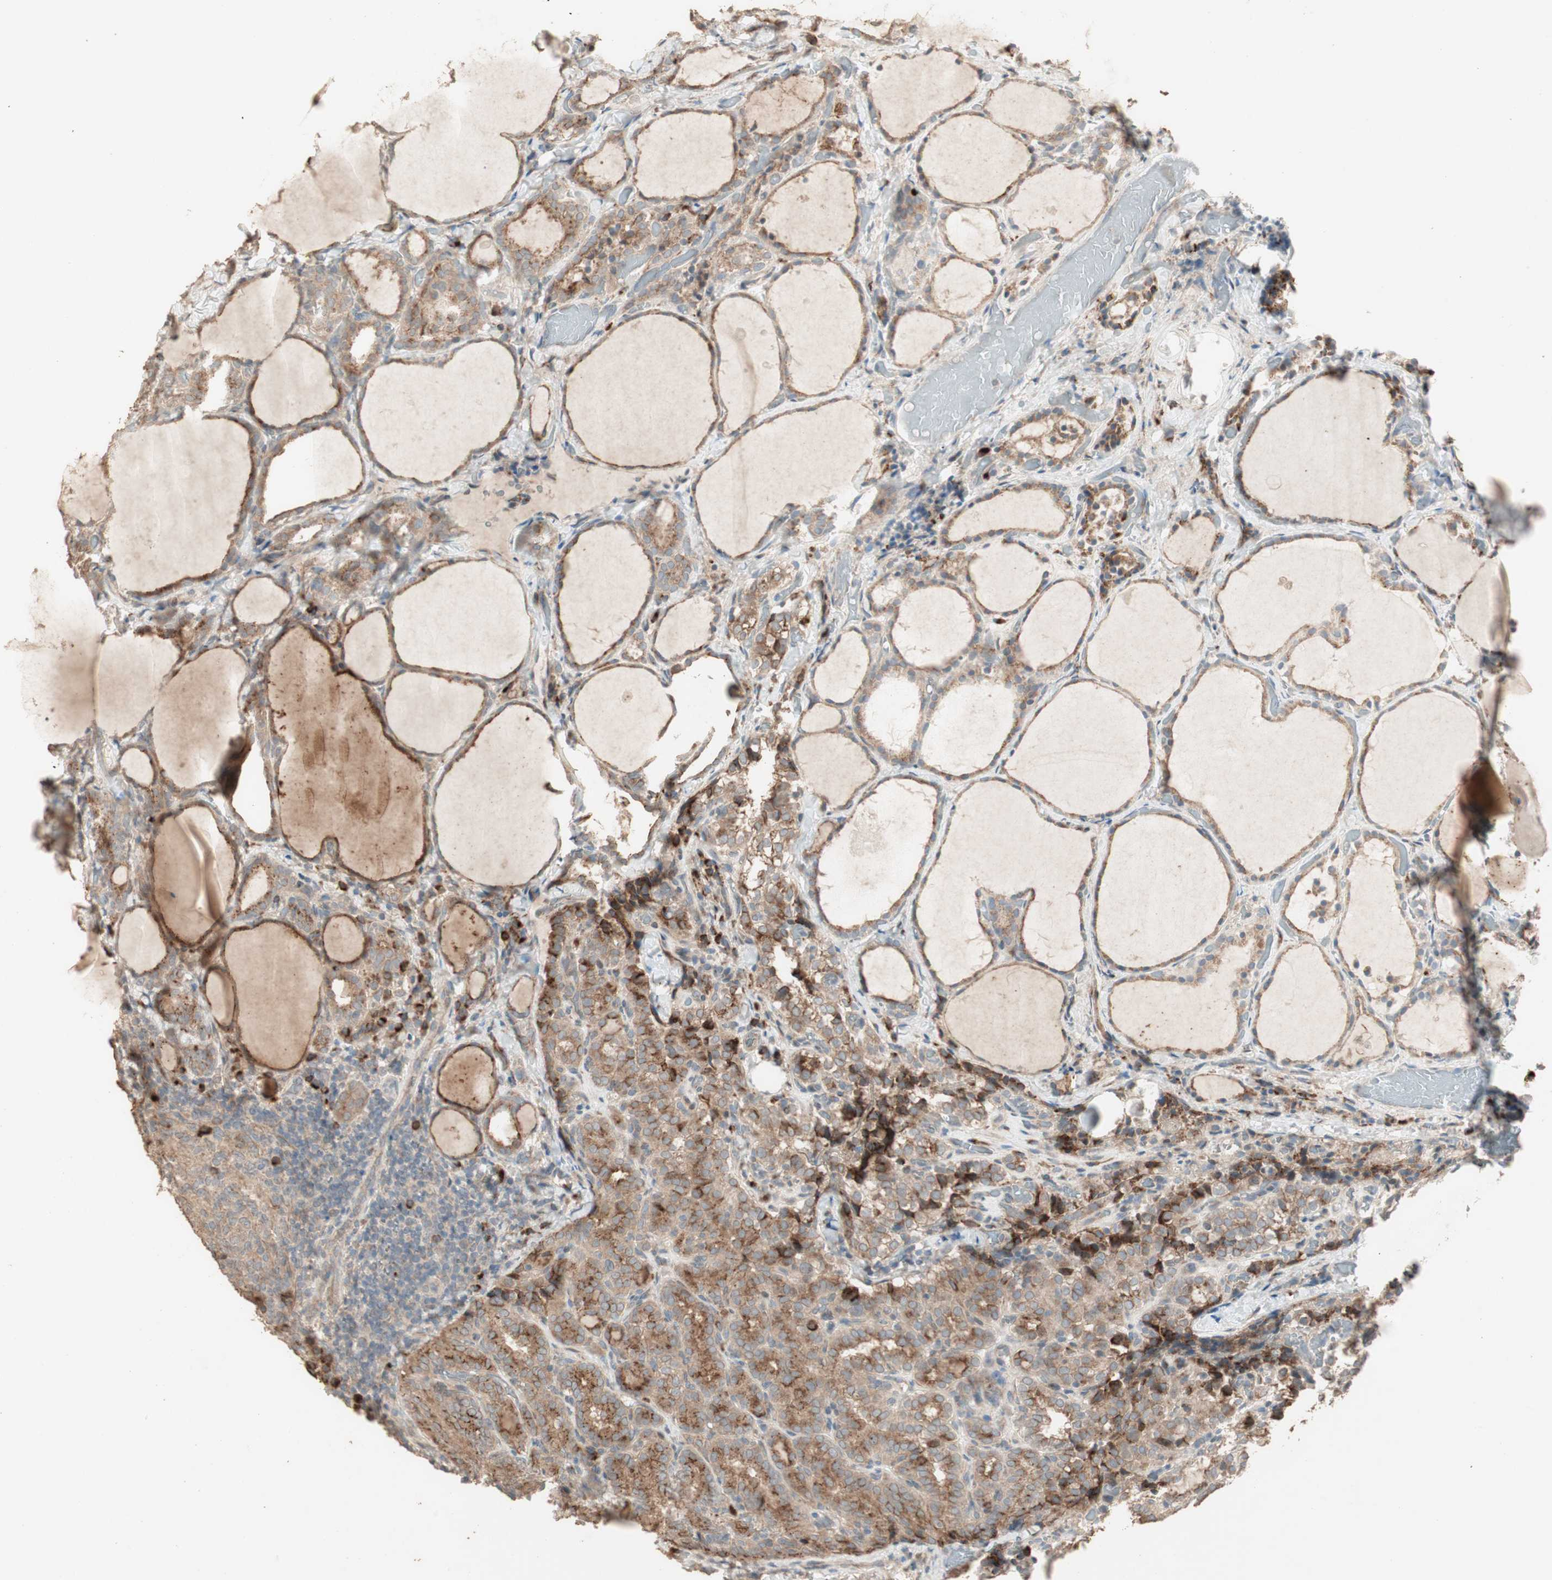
{"staining": {"intensity": "strong", "quantity": ">75%", "location": "cytoplasmic/membranous"}, "tissue": "thyroid cancer", "cell_type": "Tumor cells", "image_type": "cancer", "snomed": [{"axis": "morphology", "description": "Normal tissue, NOS"}, {"axis": "morphology", "description": "Papillary adenocarcinoma, NOS"}, {"axis": "topography", "description": "Thyroid gland"}], "caption": "High-magnification brightfield microscopy of papillary adenocarcinoma (thyroid) stained with DAB (brown) and counterstained with hematoxylin (blue). tumor cells exhibit strong cytoplasmic/membranous positivity is seen in approximately>75% of cells.", "gene": "RARRES1", "patient": {"sex": "female", "age": 30}}